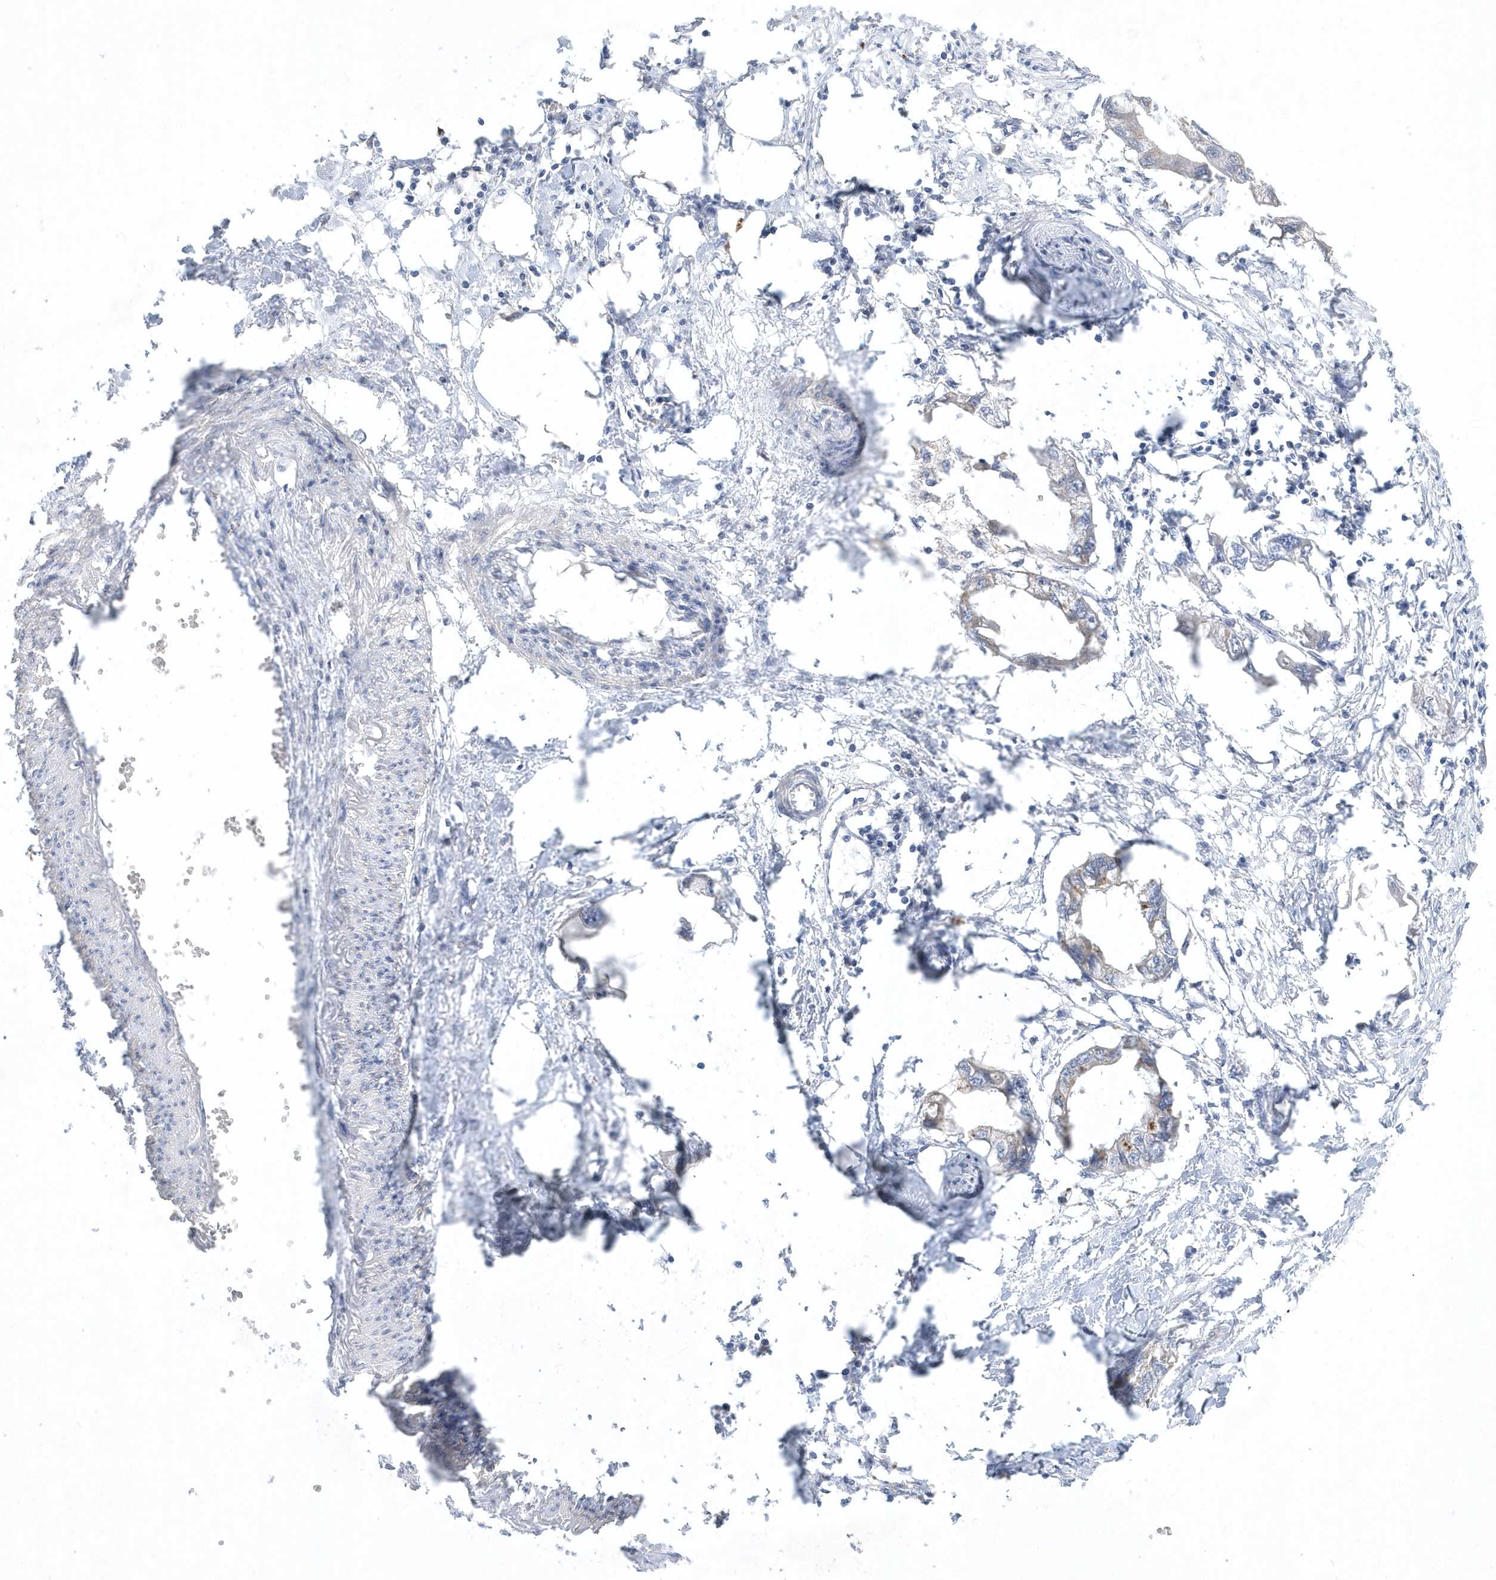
{"staining": {"intensity": "negative", "quantity": "none", "location": "none"}, "tissue": "endometrial cancer", "cell_type": "Tumor cells", "image_type": "cancer", "snomed": [{"axis": "morphology", "description": "Adenocarcinoma, NOS"}, {"axis": "morphology", "description": "Adenocarcinoma, metastatic, NOS"}, {"axis": "topography", "description": "Adipose tissue"}, {"axis": "topography", "description": "Endometrium"}], "caption": "Tumor cells show no significant protein staining in endometrial cancer.", "gene": "ZC3H12D", "patient": {"sex": "female", "age": 67}}